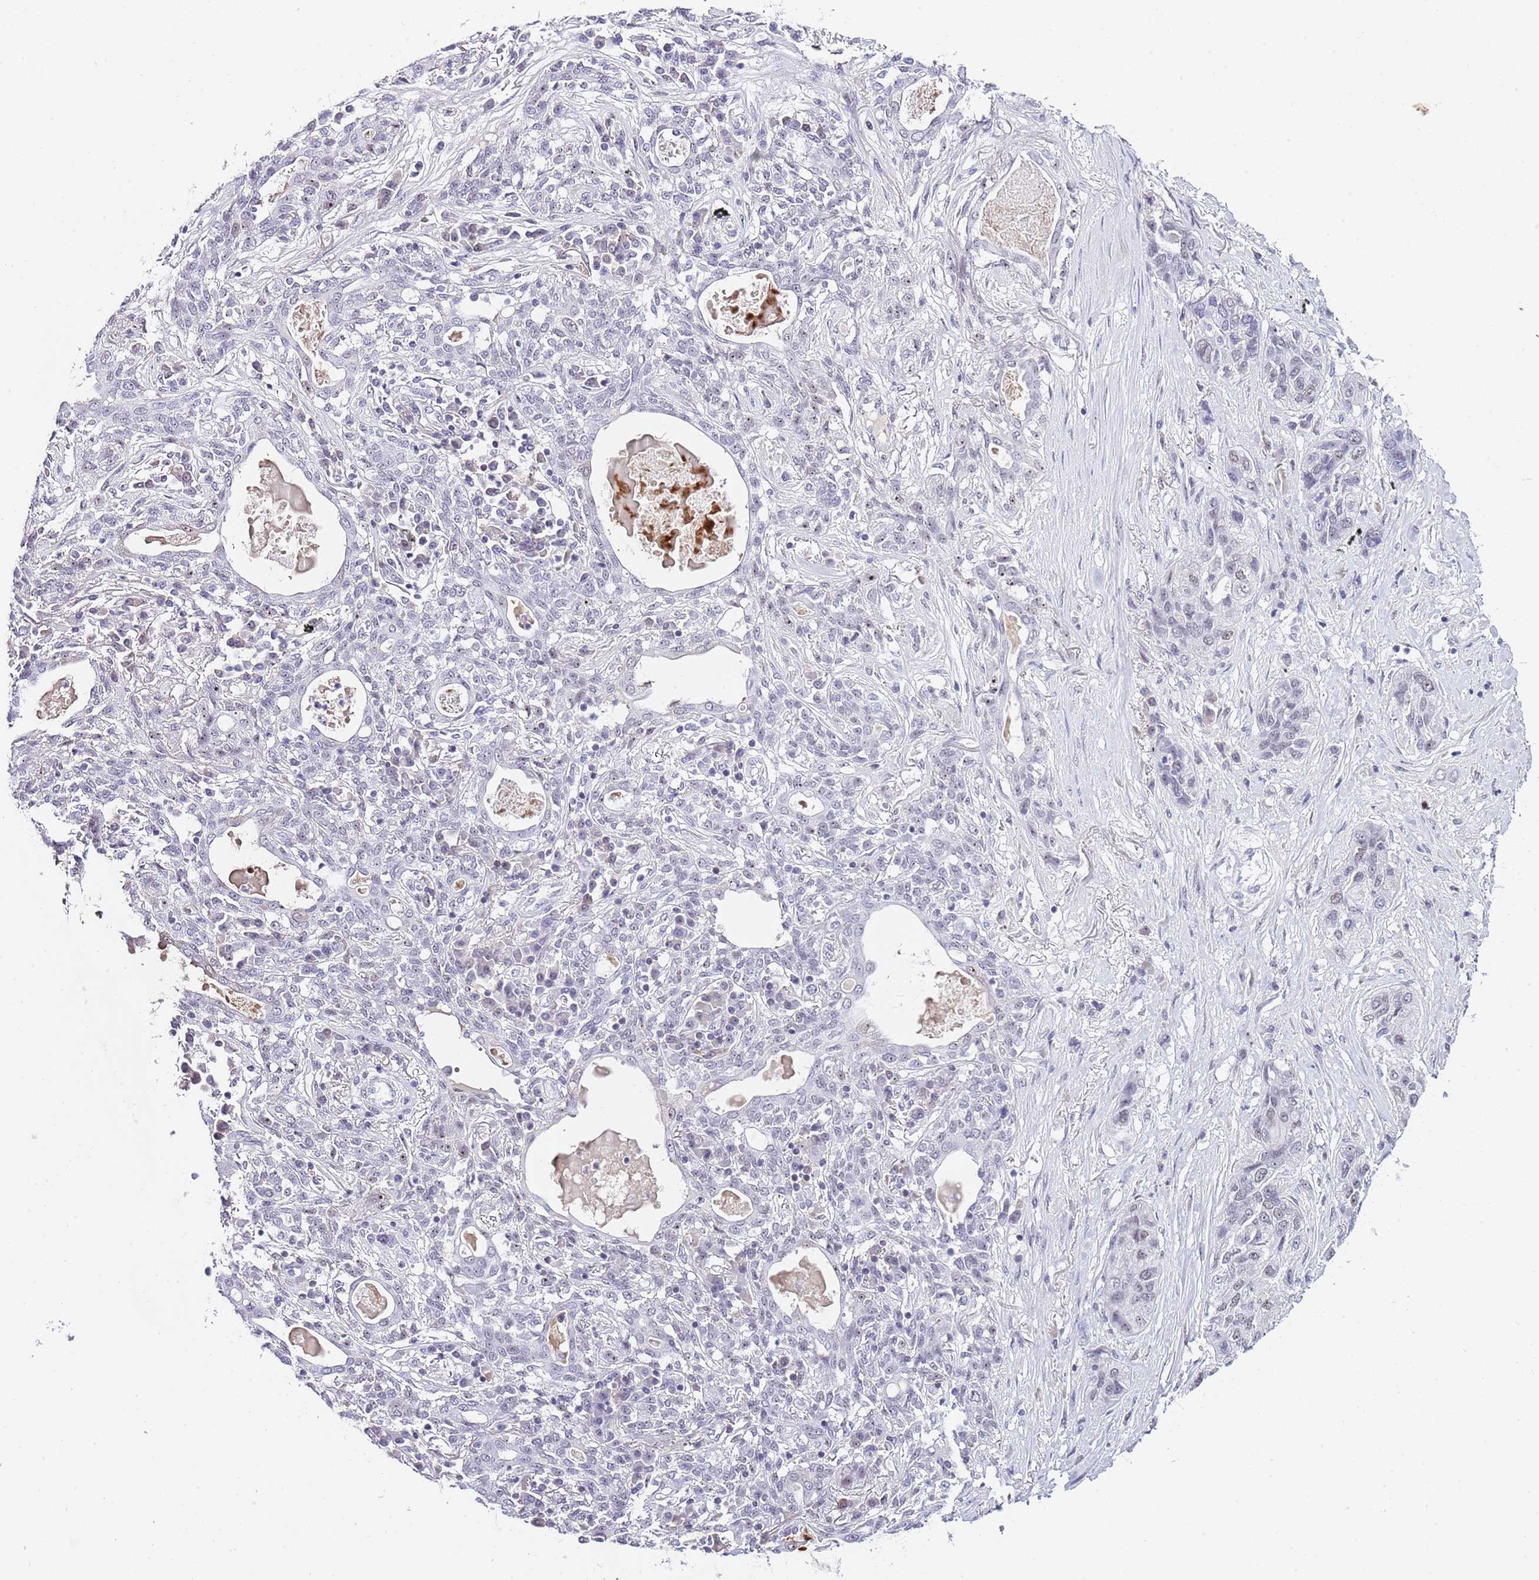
{"staining": {"intensity": "weak", "quantity": "<25%", "location": "nuclear"}, "tissue": "lung cancer", "cell_type": "Tumor cells", "image_type": "cancer", "snomed": [{"axis": "morphology", "description": "Squamous cell carcinoma, NOS"}, {"axis": "topography", "description": "Lung"}], "caption": "Immunohistochemistry of human lung cancer exhibits no positivity in tumor cells.", "gene": "NOP56", "patient": {"sex": "female", "age": 70}}